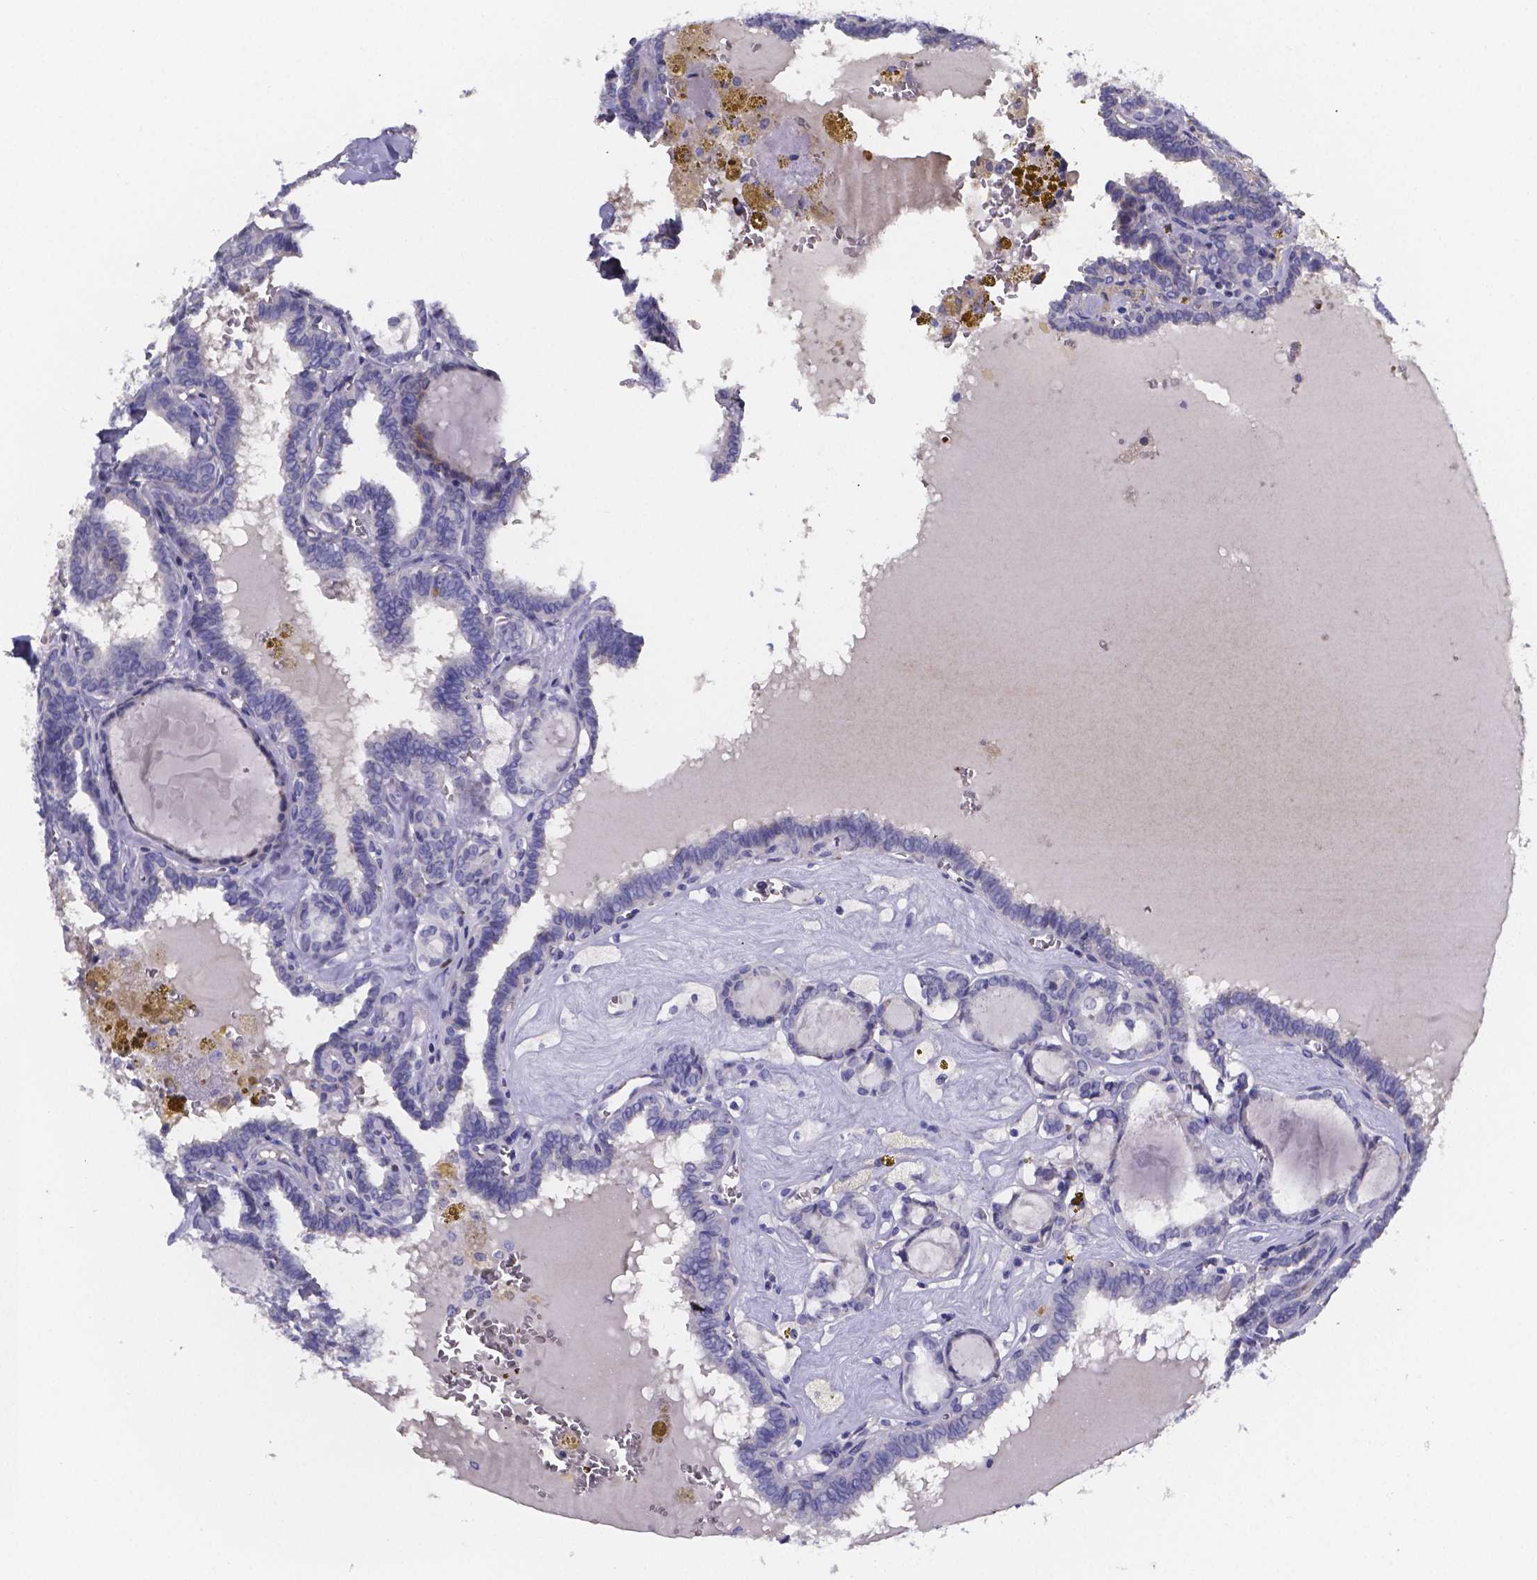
{"staining": {"intensity": "negative", "quantity": "none", "location": "none"}, "tissue": "thyroid cancer", "cell_type": "Tumor cells", "image_type": "cancer", "snomed": [{"axis": "morphology", "description": "Papillary adenocarcinoma, NOS"}, {"axis": "topography", "description": "Thyroid gland"}], "caption": "Papillary adenocarcinoma (thyroid) stained for a protein using immunohistochemistry (IHC) reveals no expression tumor cells.", "gene": "GABRA3", "patient": {"sex": "female", "age": 39}}